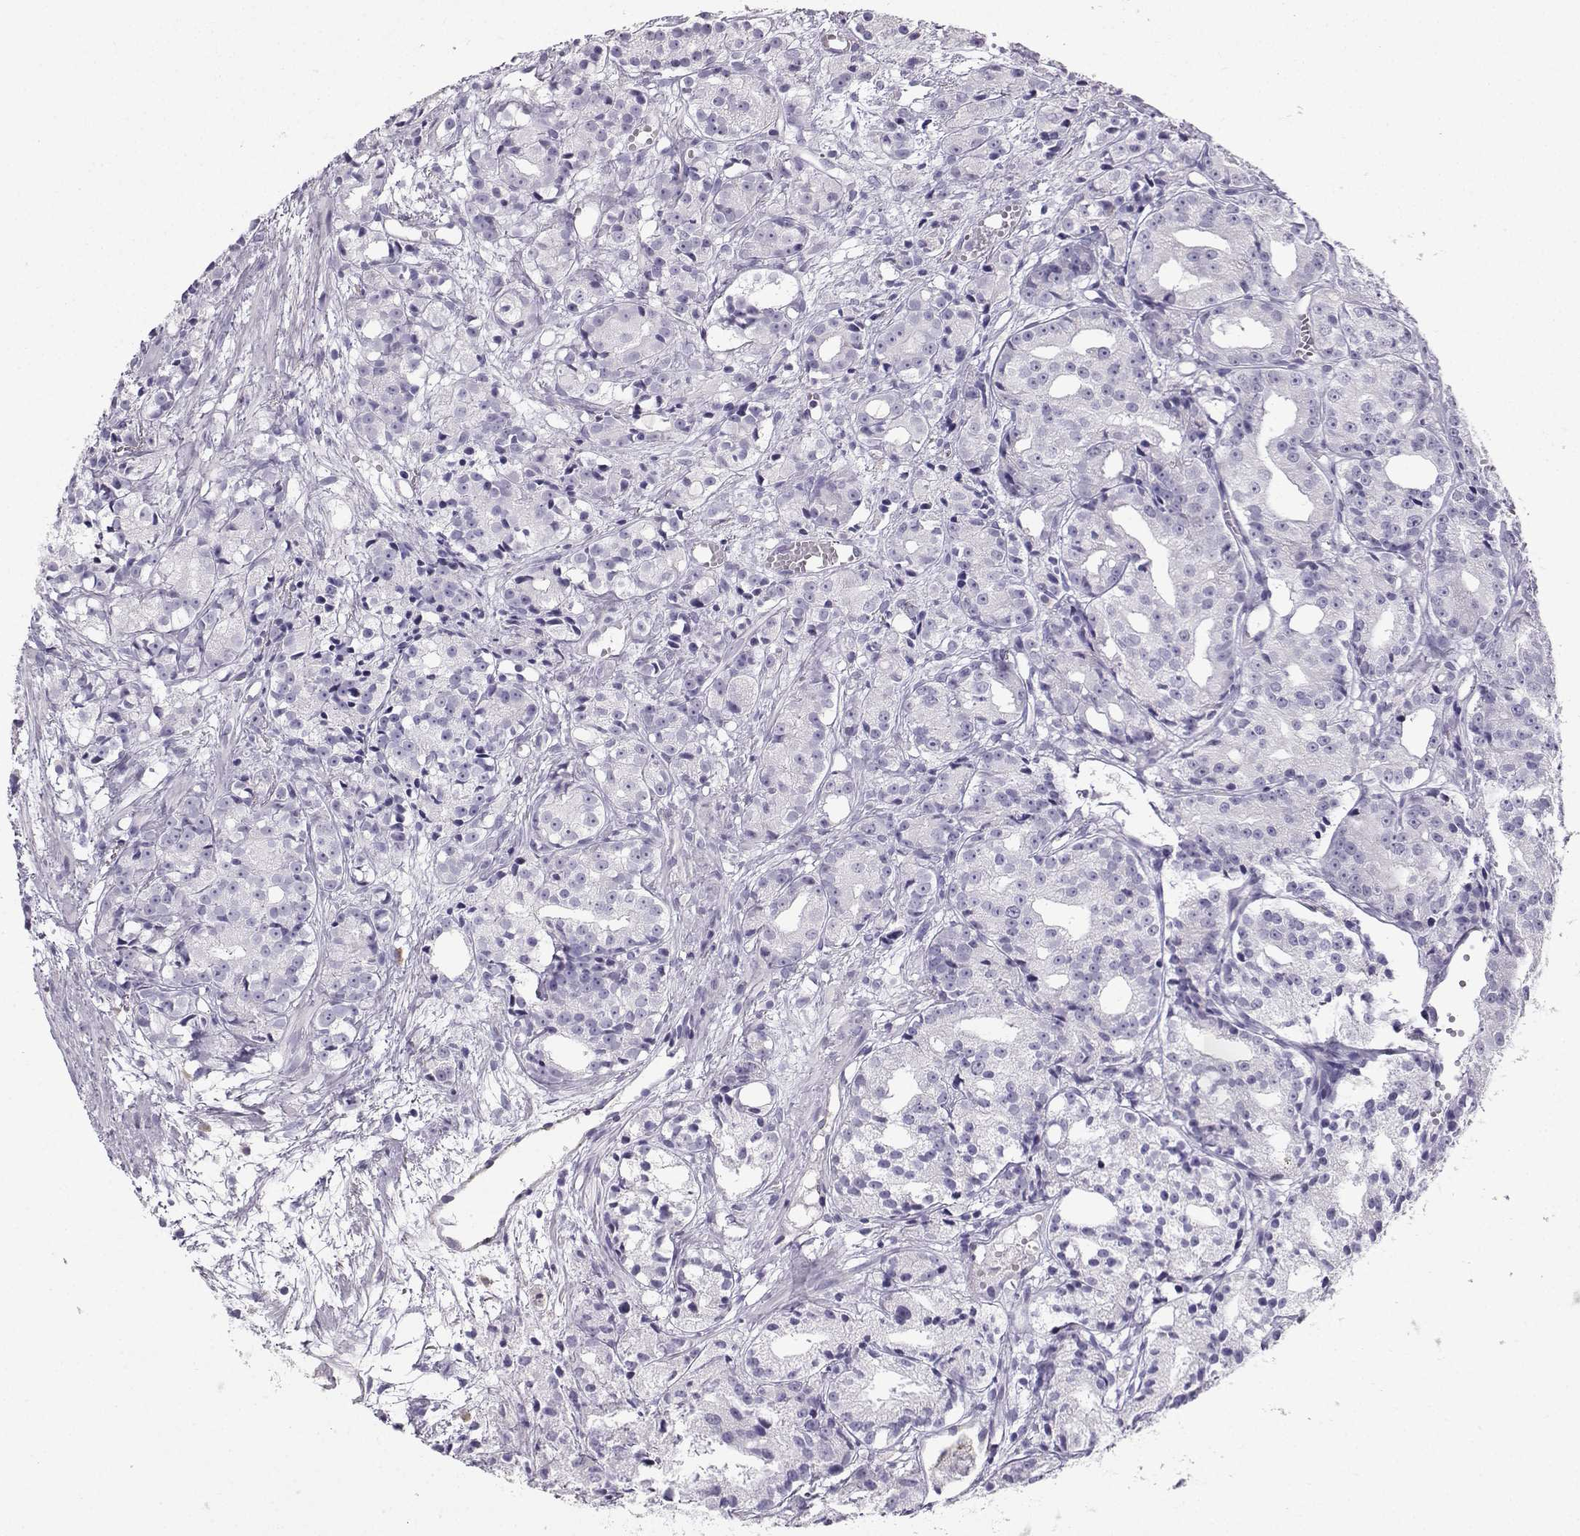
{"staining": {"intensity": "negative", "quantity": "none", "location": "none"}, "tissue": "prostate cancer", "cell_type": "Tumor cells", "image_type": "cancer", "snomed": [{"axis": "morphology", "description": "Adenocarcinoma, Medium grade"}, {"axis": "topography", "description": "Prostate"}], "caption": "This is an immunohistochemistry (IHC) micrograph of prostate adenocarcinoma (medium-grade). There is no positivity in tumor cells.", "gene": "IQCD", "patient": {"sex": "male", "age": 74}}